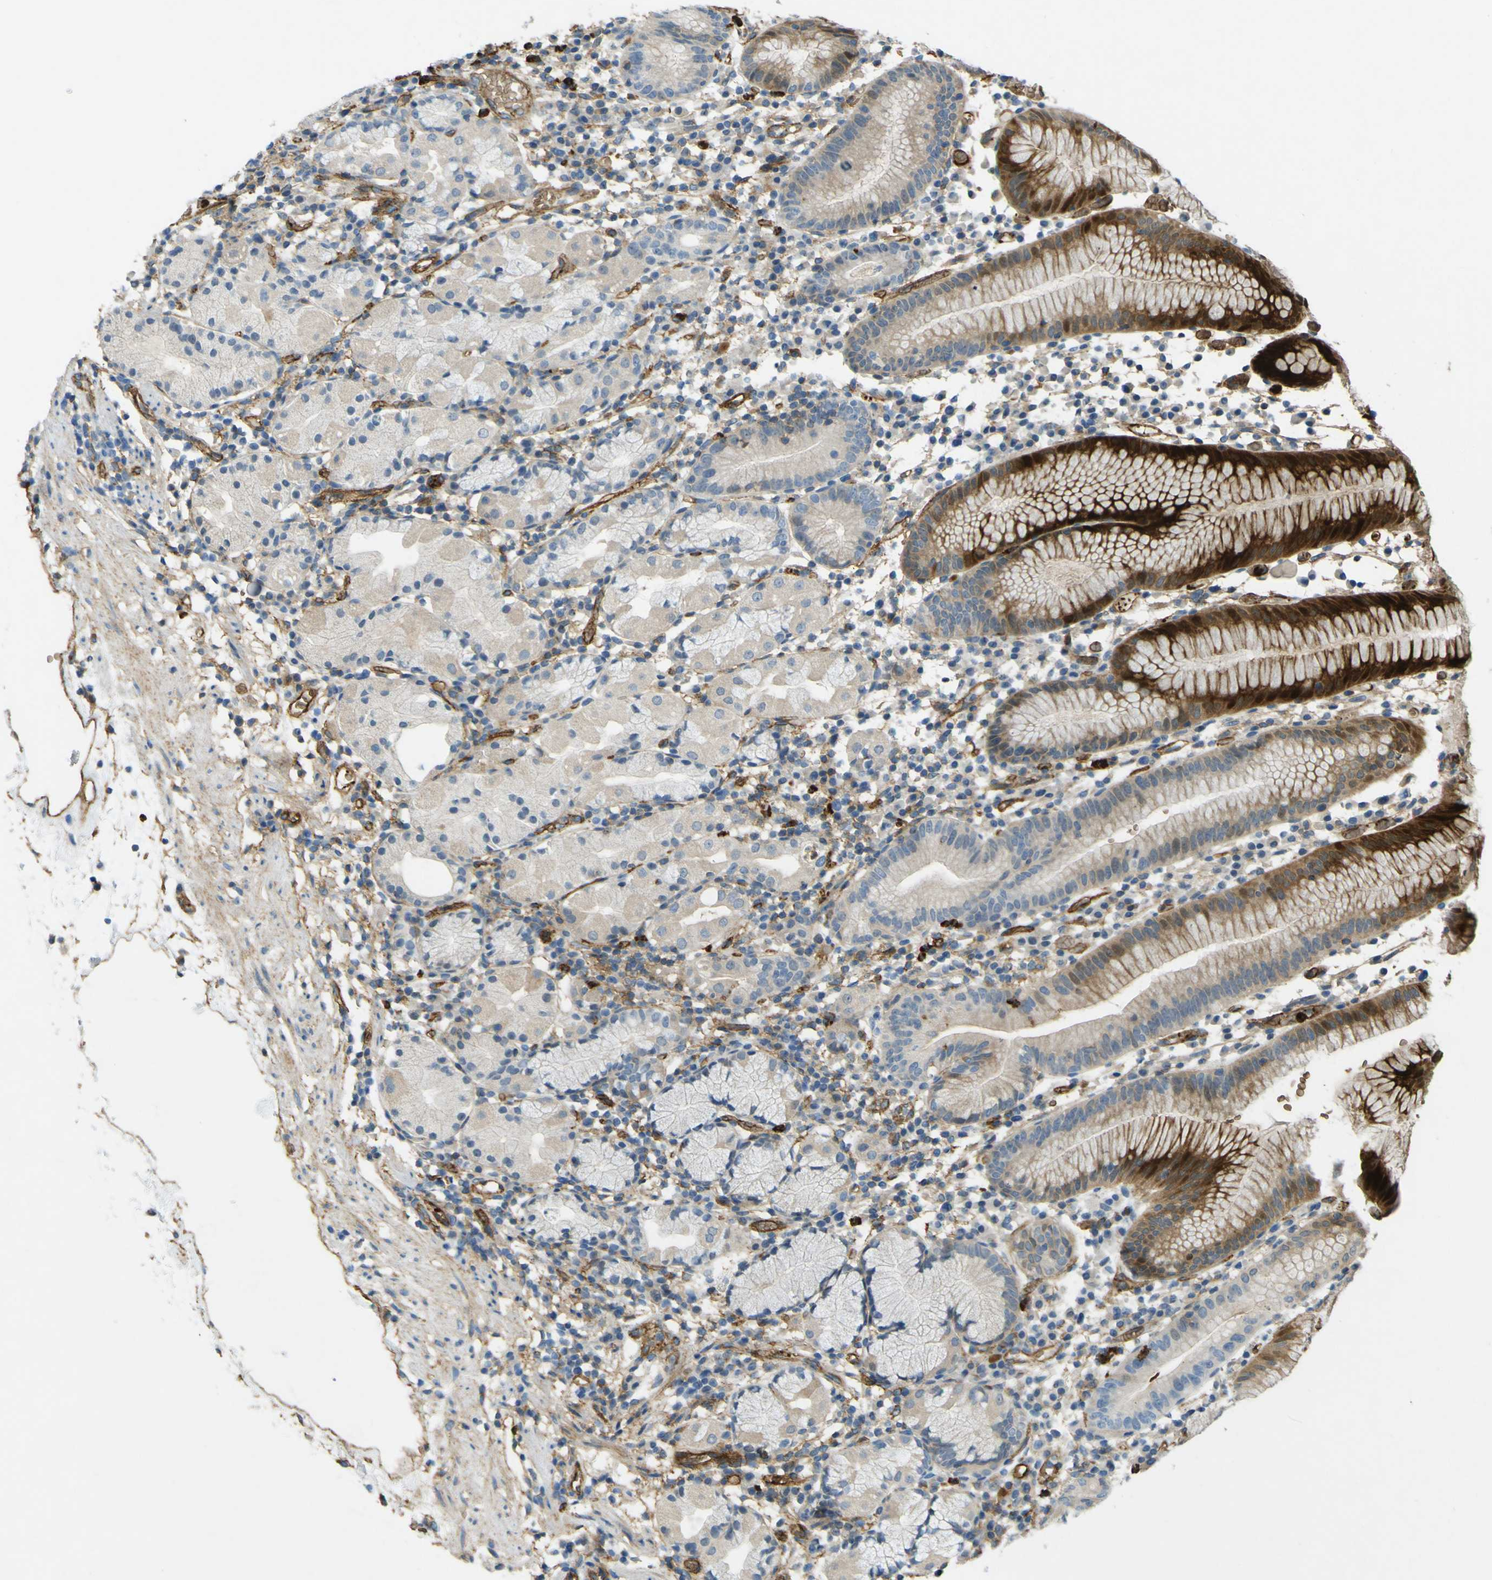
{"staining": {"intensity": "strong", "quantity": "<25%", "location": "cytoplasmic/membranous"}, "tissue": "stomach", "cell_type": "Glandular cells", "image_type": "normal", "snomed": [{"axis": "morphology", "description": "Normal tissue, NOS"}, {"axis": "topography", "description": "Stomach"}, {"axis": "topography", "description": "Stomach, lower"}], "caption": "This is an image of immunohistochemistry (IHC) staining of unremarkable stomach, which shows strong positivity in the cytoplasmic/membranous of glandular cells.", "gene": "PLXDC1", "patient": {"sex": "female", "age": 75}}